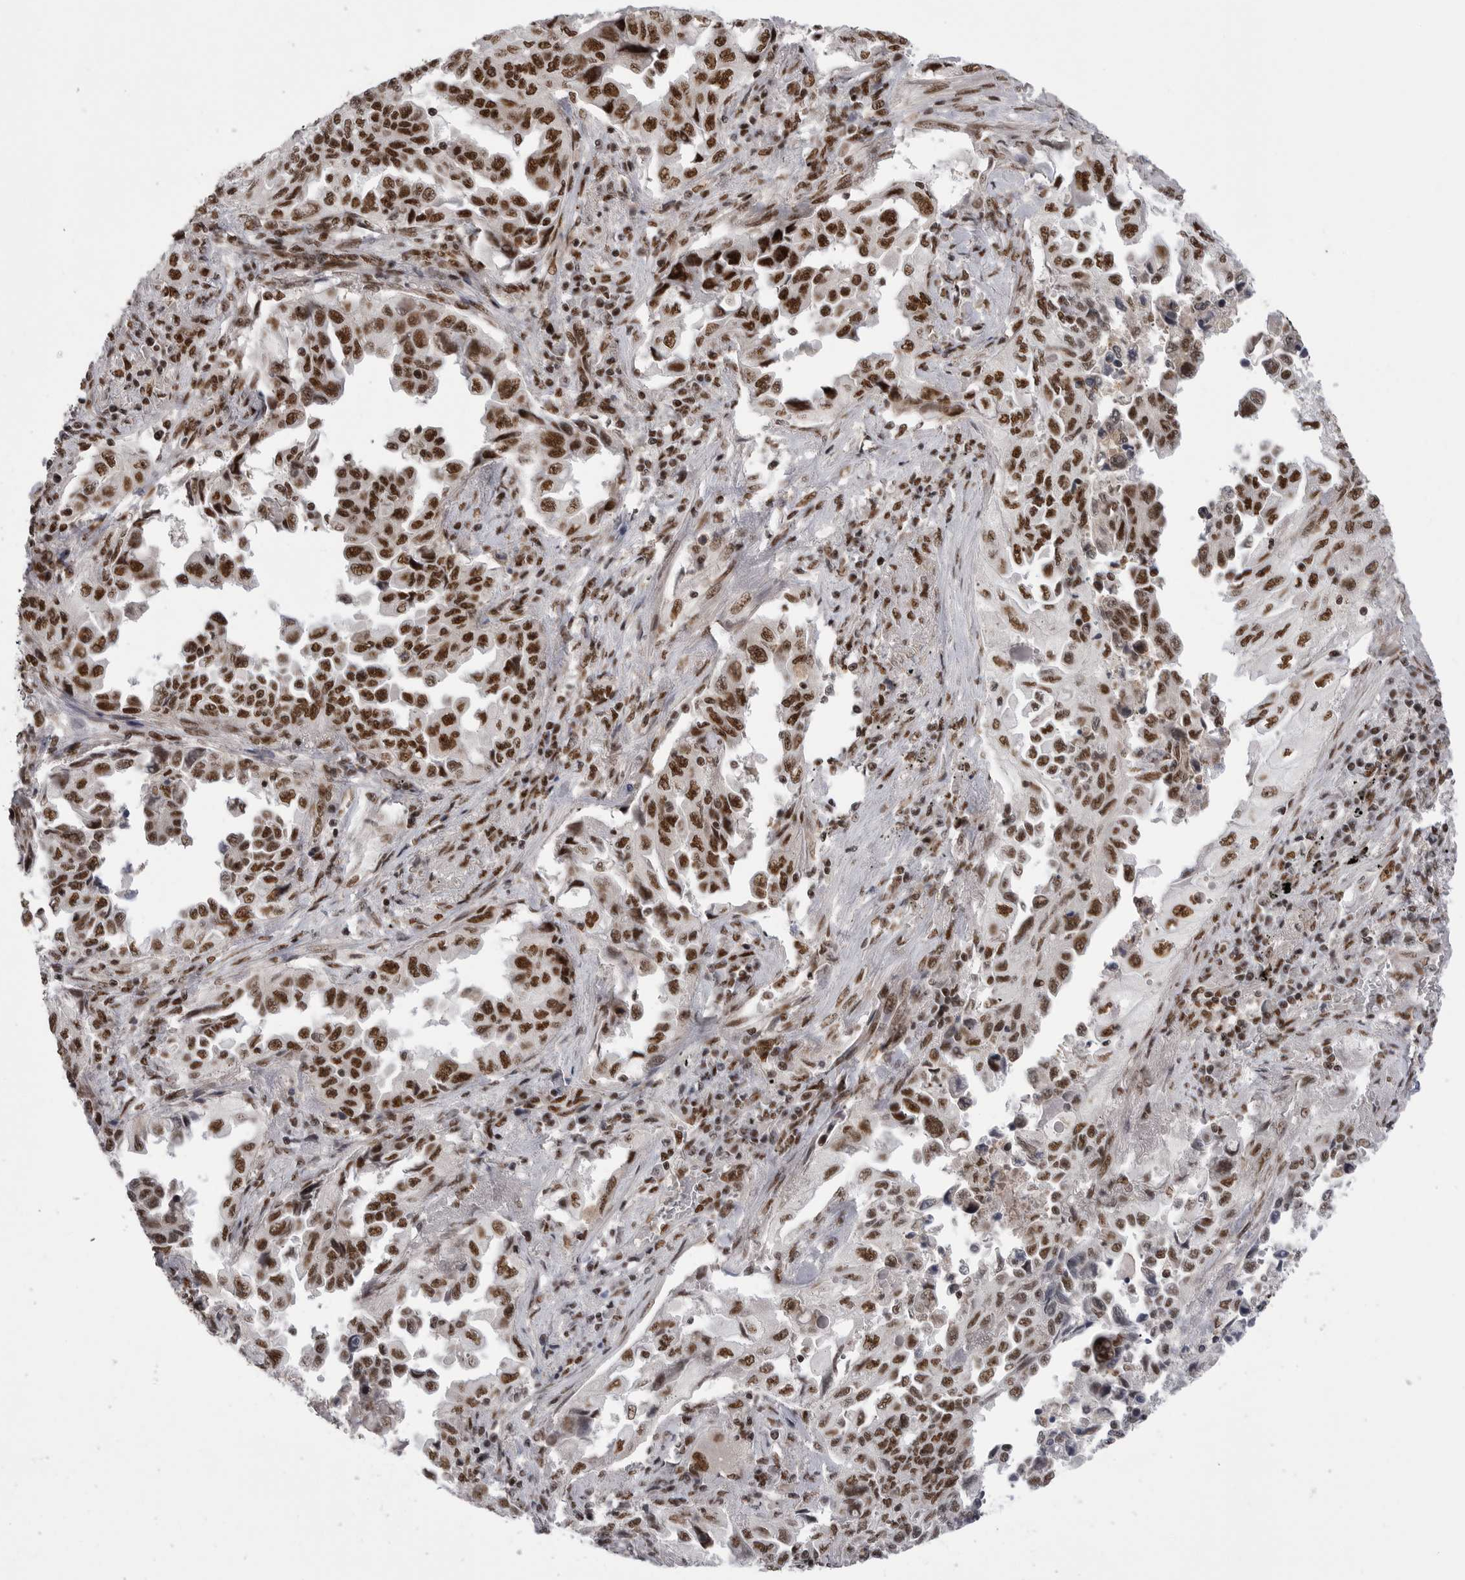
{"staining": {"intensity": "strong", "quantity": ">75%", "location": "nuclear"}, "tissue": "lung cancer", "cell_type": "Tumor cells", "image_type": "cancer", "snomed": [{"axis": "morphology", "description": "Adenocarcinoma, NOS"}, {"axis": "topography", "description": "Lung"}], "caption": "Immunohistochemical staining of human lung adenocarcinoma shows high levels of strong nuclear positivity in about >75% of tumor cells. (DAB (3,3'-diaminobenzidine) IHC with brightfield microscopy, high magnification).", "gene": "PPP1R8", "patient": {"sex": "female", "age": 51}}